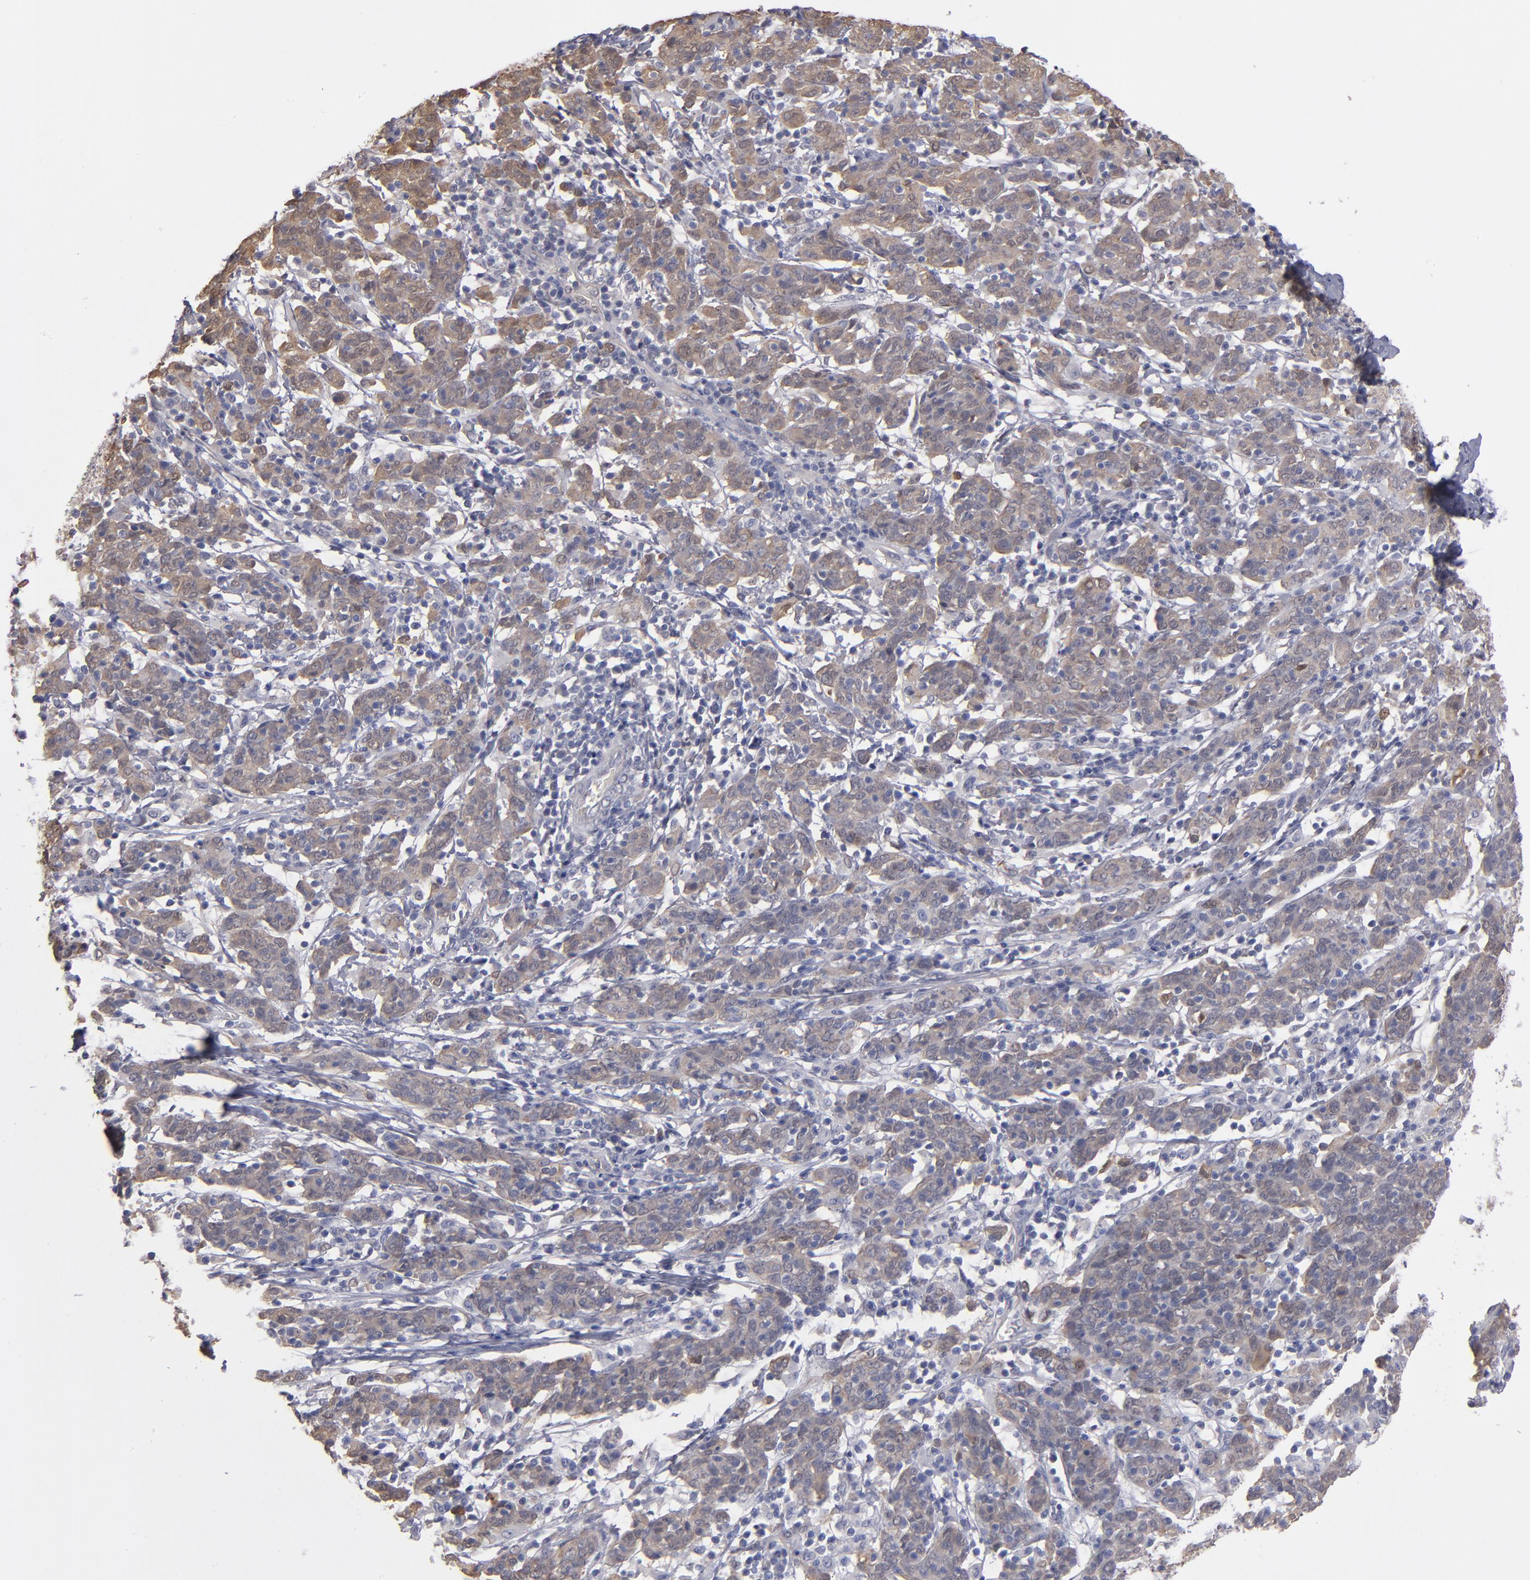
{"staining": {"intensity": "weak", "quantity": ">75%", "location": "cytoplasmic/membranous"}, "tissue": "cervical cancer", "cell_type": "Tumor cells", "image_type": "cancer", "snomed": [{"axis": "morphology", "description": "Normal tissue, NOS"}, {"axis": "morphology", "description": "Squamous cell carcinoma, NOS"}, {"axis": "topography", "description": "Cervix"}], "caption": "Protein analysis of cervical squamous cell carcinoma tissue exhibits weak cytoplasmic/membranous positivity in about >75% of tumor cells. (DAB IHC, brown staining for protein, blue staining for nuclei).", "gene": "NDRG2", "patient": {"sex": "female", "age": 67}}